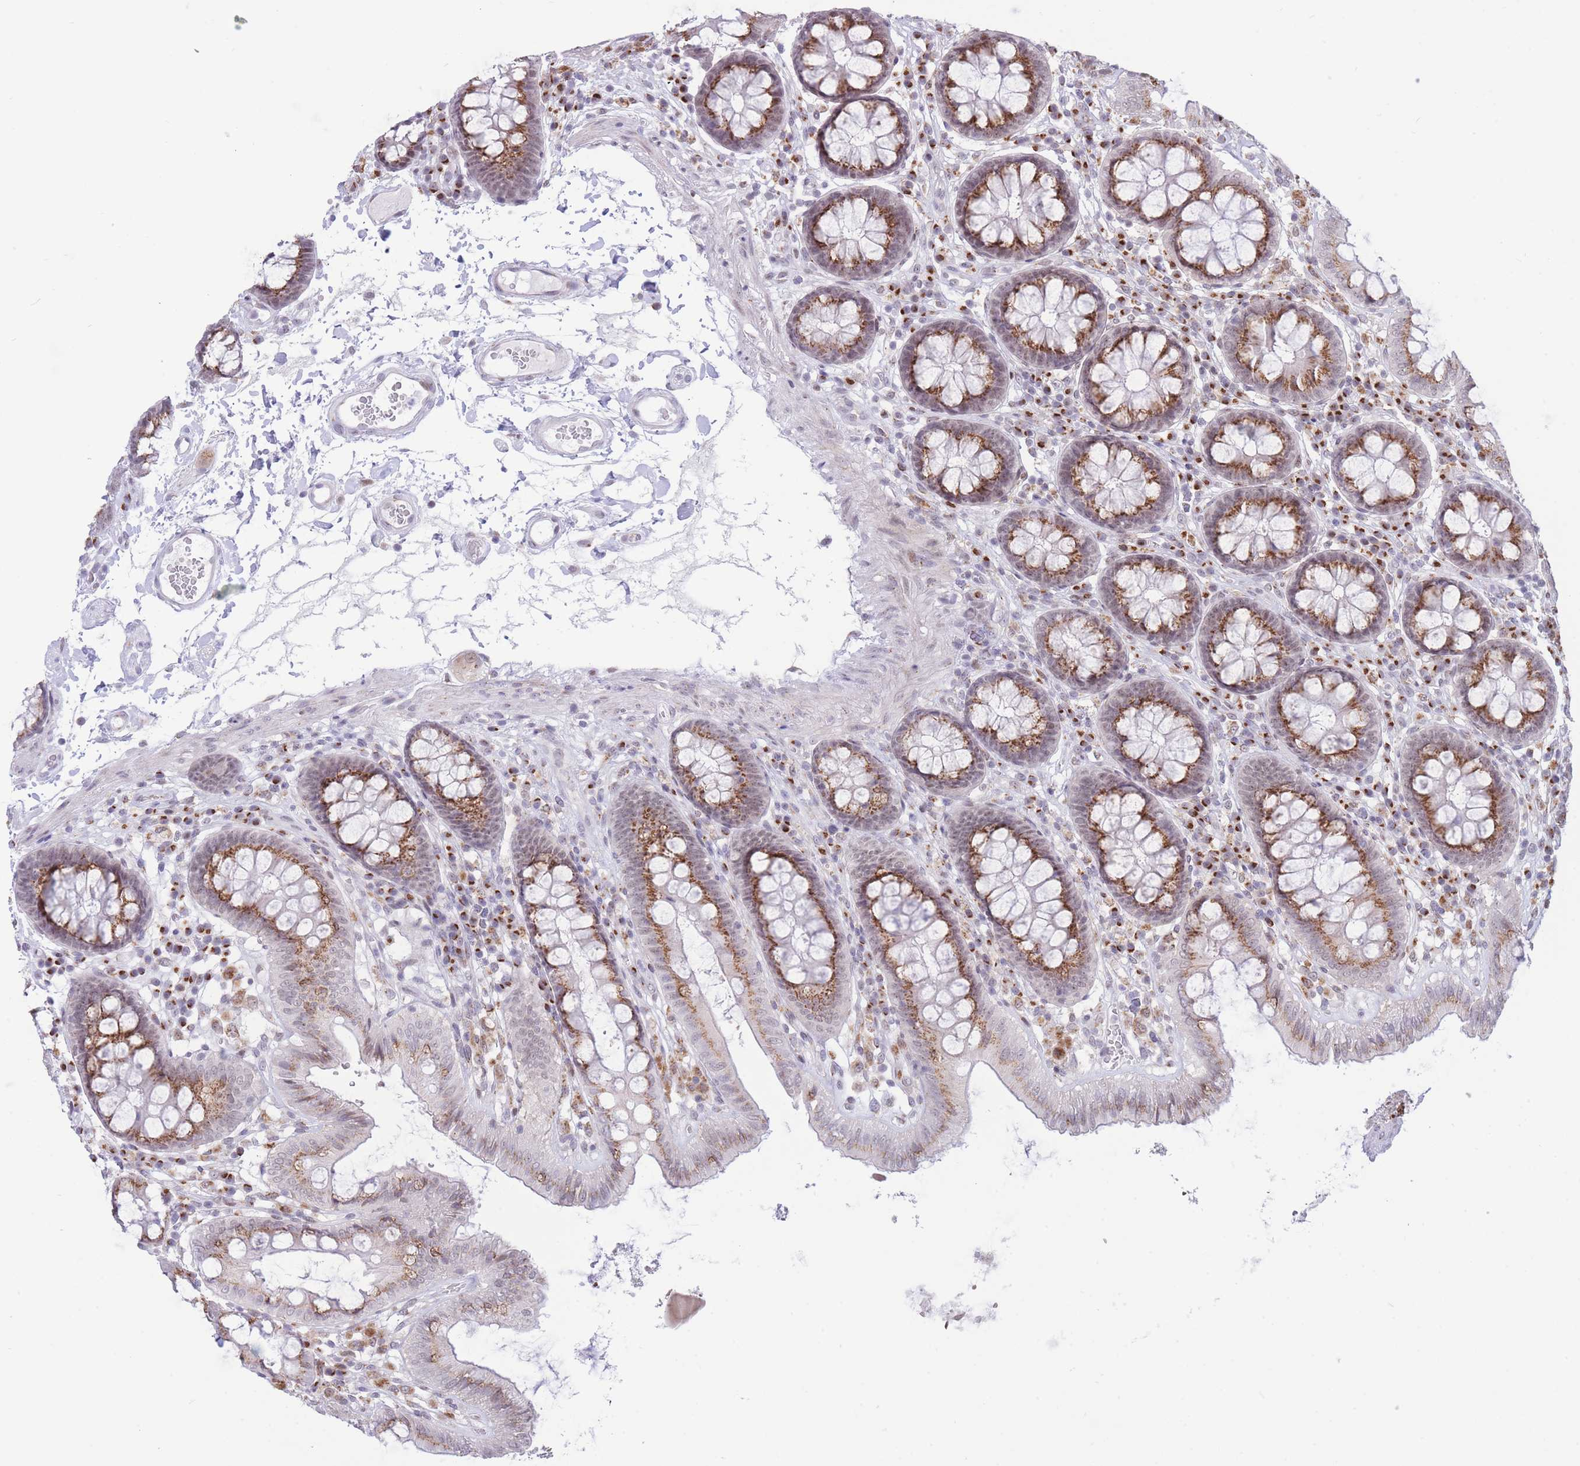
{"staining": {"intensity": "negative", "quantity": "none", "location": "none"}, "tissue": "colon", "cell_type": "Endothelial cells", "image_type": "normal", "snomed": [{"axis": "morphology", "description": "Normal tissue, NOS"}, {"axis": "topography", "description": "Colon"}], "caption": "An image of colon stained for a protein shows no brown staining in endothelial cells. (IHC, brightfield microscopy, high magnification).", "gene": "INO80C", "patient": {"sex": "male", "age": 84}}